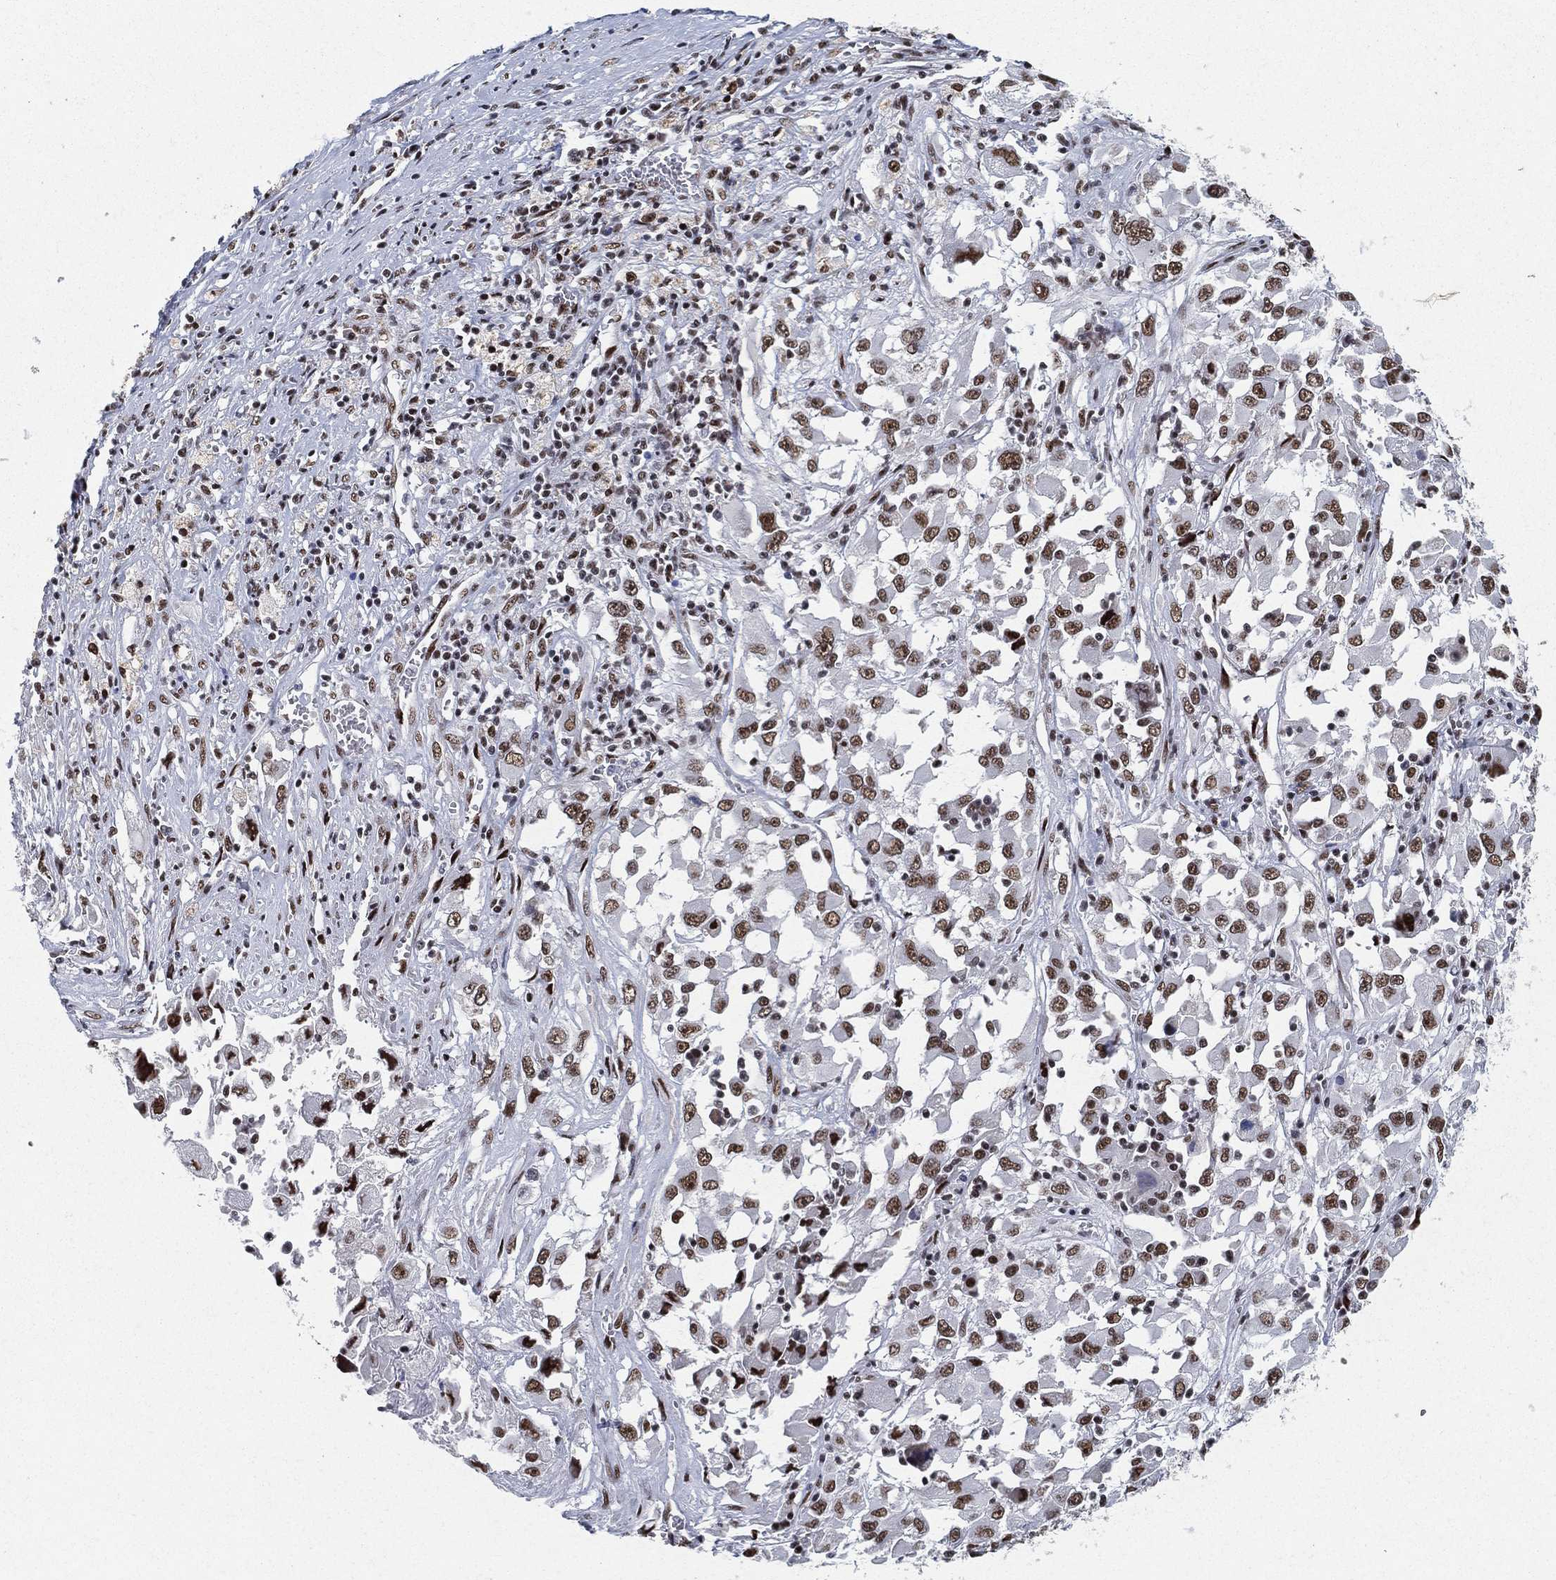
{"staining": {"intensity": "moderate", "quantity": ">75%", "location": "nuclear"}, "tissue": "melanoma", "cell_type": "Tumor cells", "image_type": "cancer", "snomed": [{"axis": "morphology", "description": "Malignant melanoma, Metastatic site"}, {"axis": "topography", "description": "Soft tissue"}], "caption": "This histopathology image shows IHC staining of malignant melanoma (metastatic site), with medium moderate nuclear staining in approximately >75% of tumor cells.", "gene": "DDX27", "patient": {"sex": "male", "age": 50}}